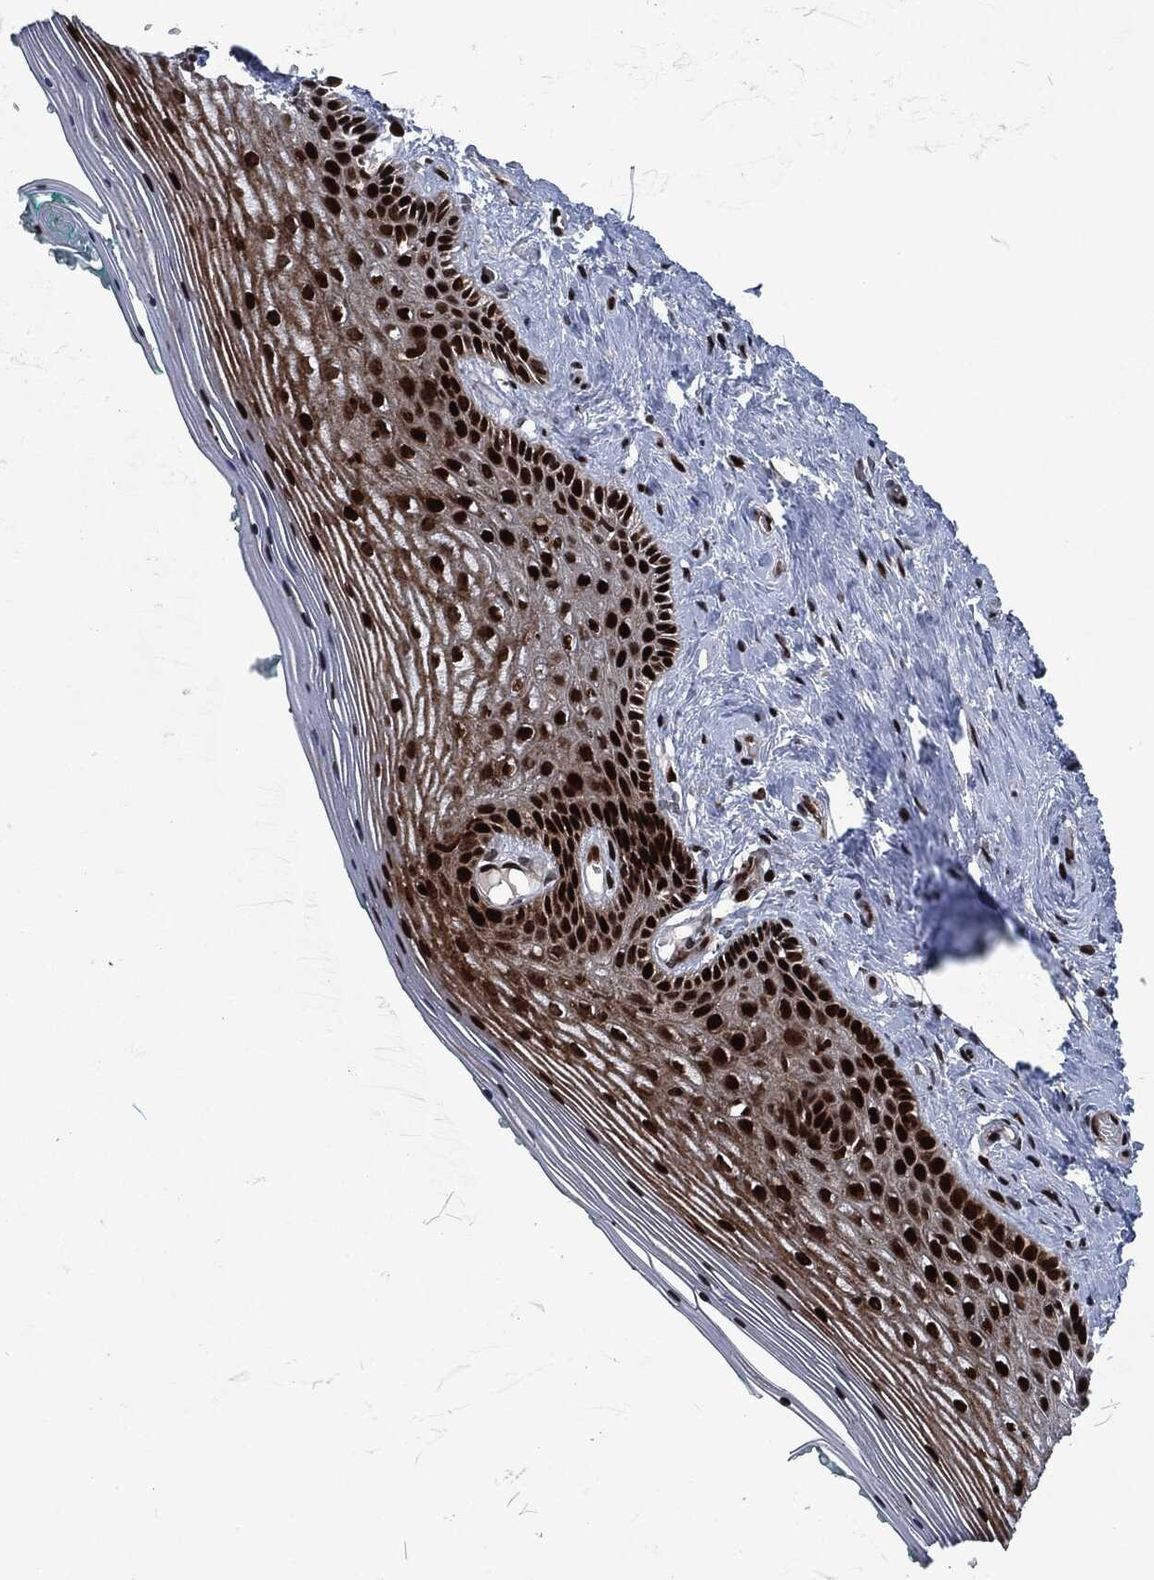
{"staining": {"intensity": "strong", "quantity": "25%-75%", "location": "nuclear"}, "tissue": "vagina", "cell_type": "Squamous epithelial cells", "image_type": "normal", "snomed": [{"axis": "morphology", "description": "Normal tissue, NOS"}, {"axis": "topography", "description": "Vagina"}], "caption": "Brown immunohistochemical staining in normal vagina demonstrates strong nuclear staining in about 25%-75% of squamous epithelial cells.", "gene": "EGFR", "patient": {"sex": "female", "age": 45}}